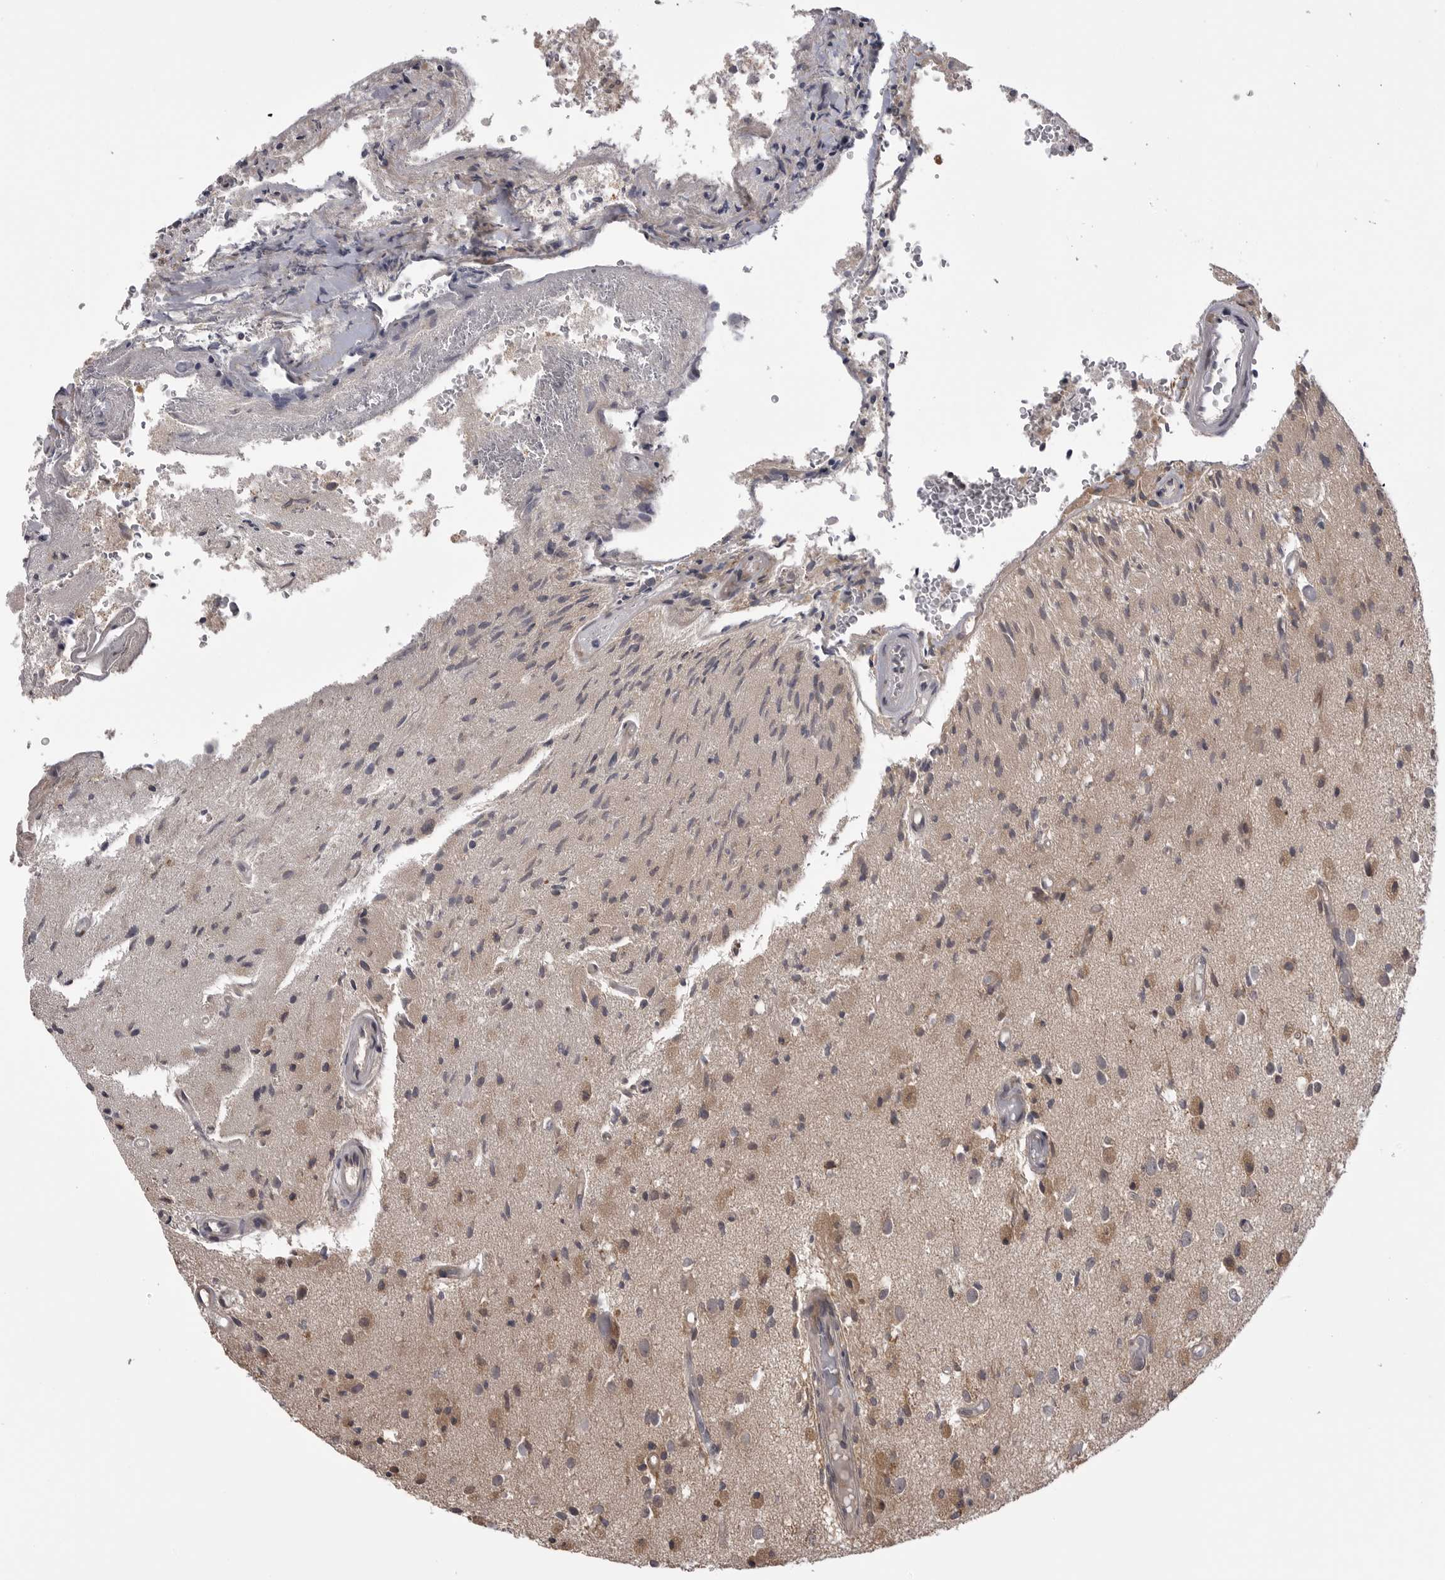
{"staining": {"intensity": "weak", "quantity": "25%-75%", "location": "cytoplasmic/membranous"}, "tissue": "glioma", "cell_type": "Tumor cells", "image_type": "cancer", "snomed": [{"axis": "morphology", "description": "Normal tissue, NOS"}, {"axis": "morphology", "description": "Glioma, malignant, High grade"}, {"axis": "topography", "description": "Cerebral cortex"}], "caption": "Weak cytoplasmic/membranous protein staining is present in about 25%-75% of tumor cells in malignant high-grade glioma.", "gene": "PTK2B", "patient": {"sex": "male", "age": 77}}